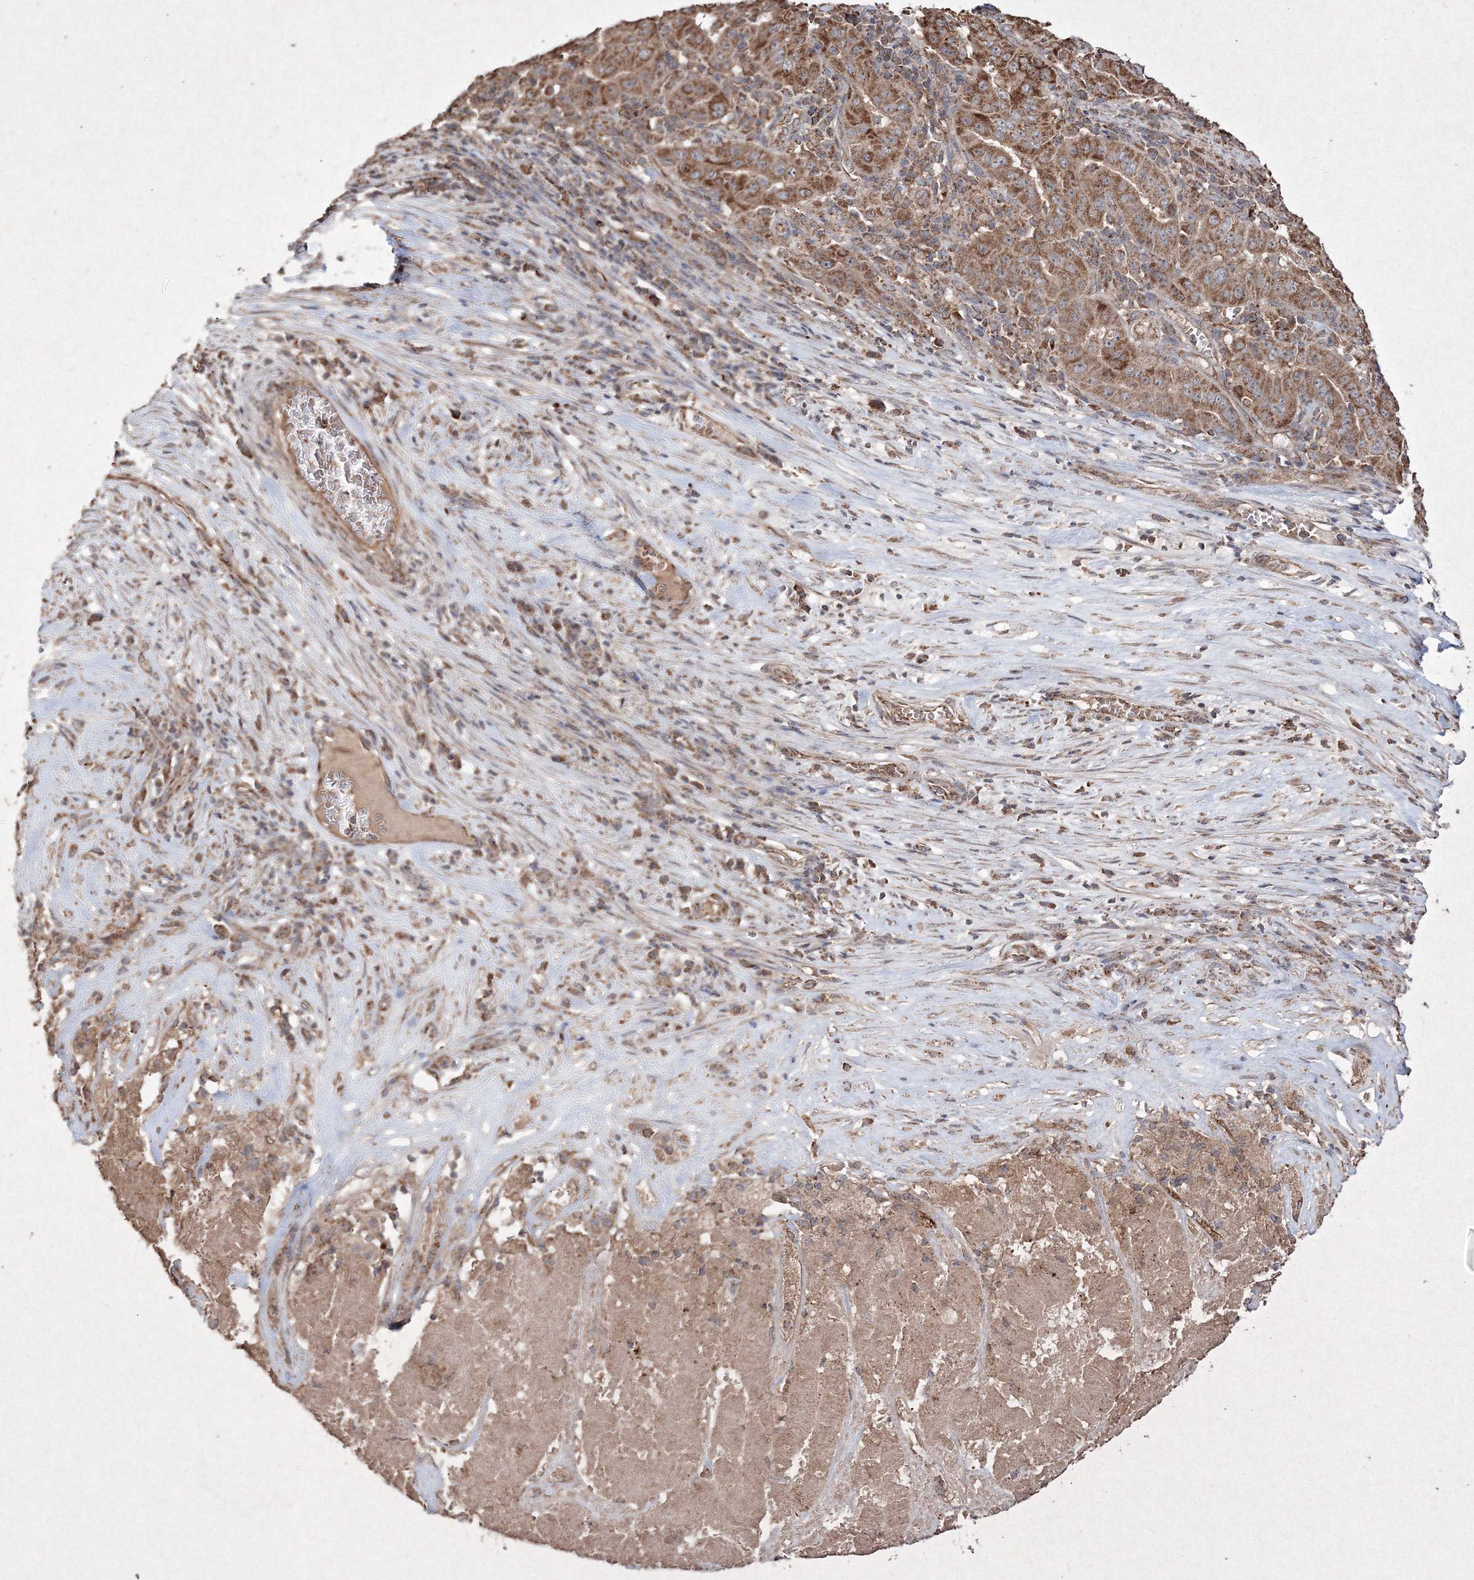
{"staining": {"intensity": "moderate", "quantity": ">75%", "location": "cytoplasmic/membranous"}, "tissue": "pancreatic cancer", "cell_type": "Tumor cells", "image_type": "cancer", "snomed": [{"axis": "morphology", "description": "Adenocarcinoma, NOS"}, {"axis": "topography", "description": "Pancreas"}], "caption": "Pancreatic cancer tissue shows moderate cytoplasmic/membranous staining in approximately >75% of tumor cells, visualized by immunohistochemistry.", "gene": "GRSF1", "patient": {"sex": "male", "age": 63}}